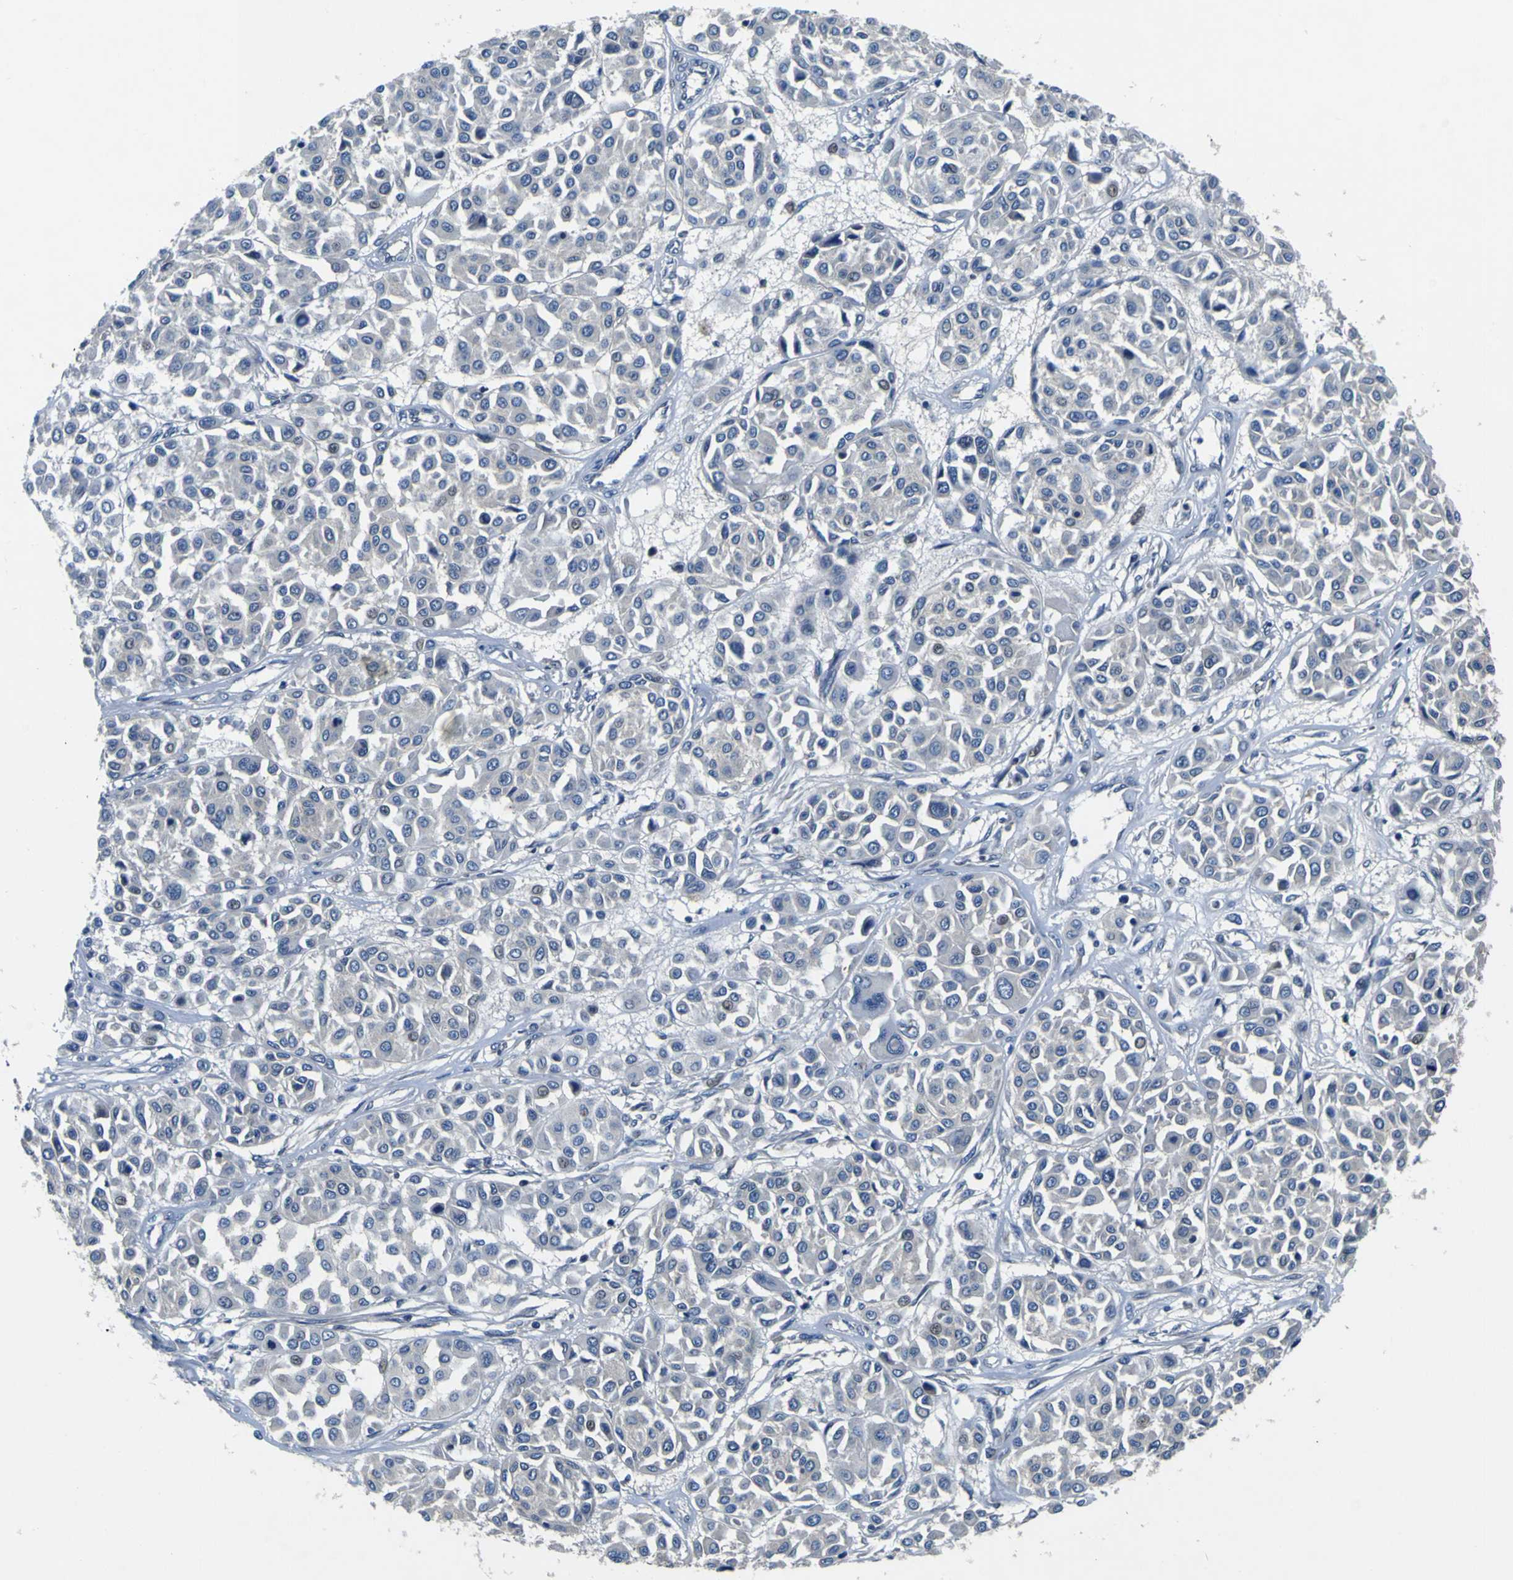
{"staining": {"intensity": "negative", "quantity": "none", "location": "none"}, "tissue": "melanoma", "cell_type": "Tumor cells", "image_type": "cancer", "snomed": [{"axis": "morphology", "description": "Malignant melanoma, Metastatic site"}, {"axis": "topography", "description": "Soft tissue"}], "caption": "Immunohistochemistry (IHC) image of human melanoma stained for a protein (brown), which exhibits no staining in tumor cells.", "gene": "EPHB4", "patient": {"sex": "male", "age": 41}}